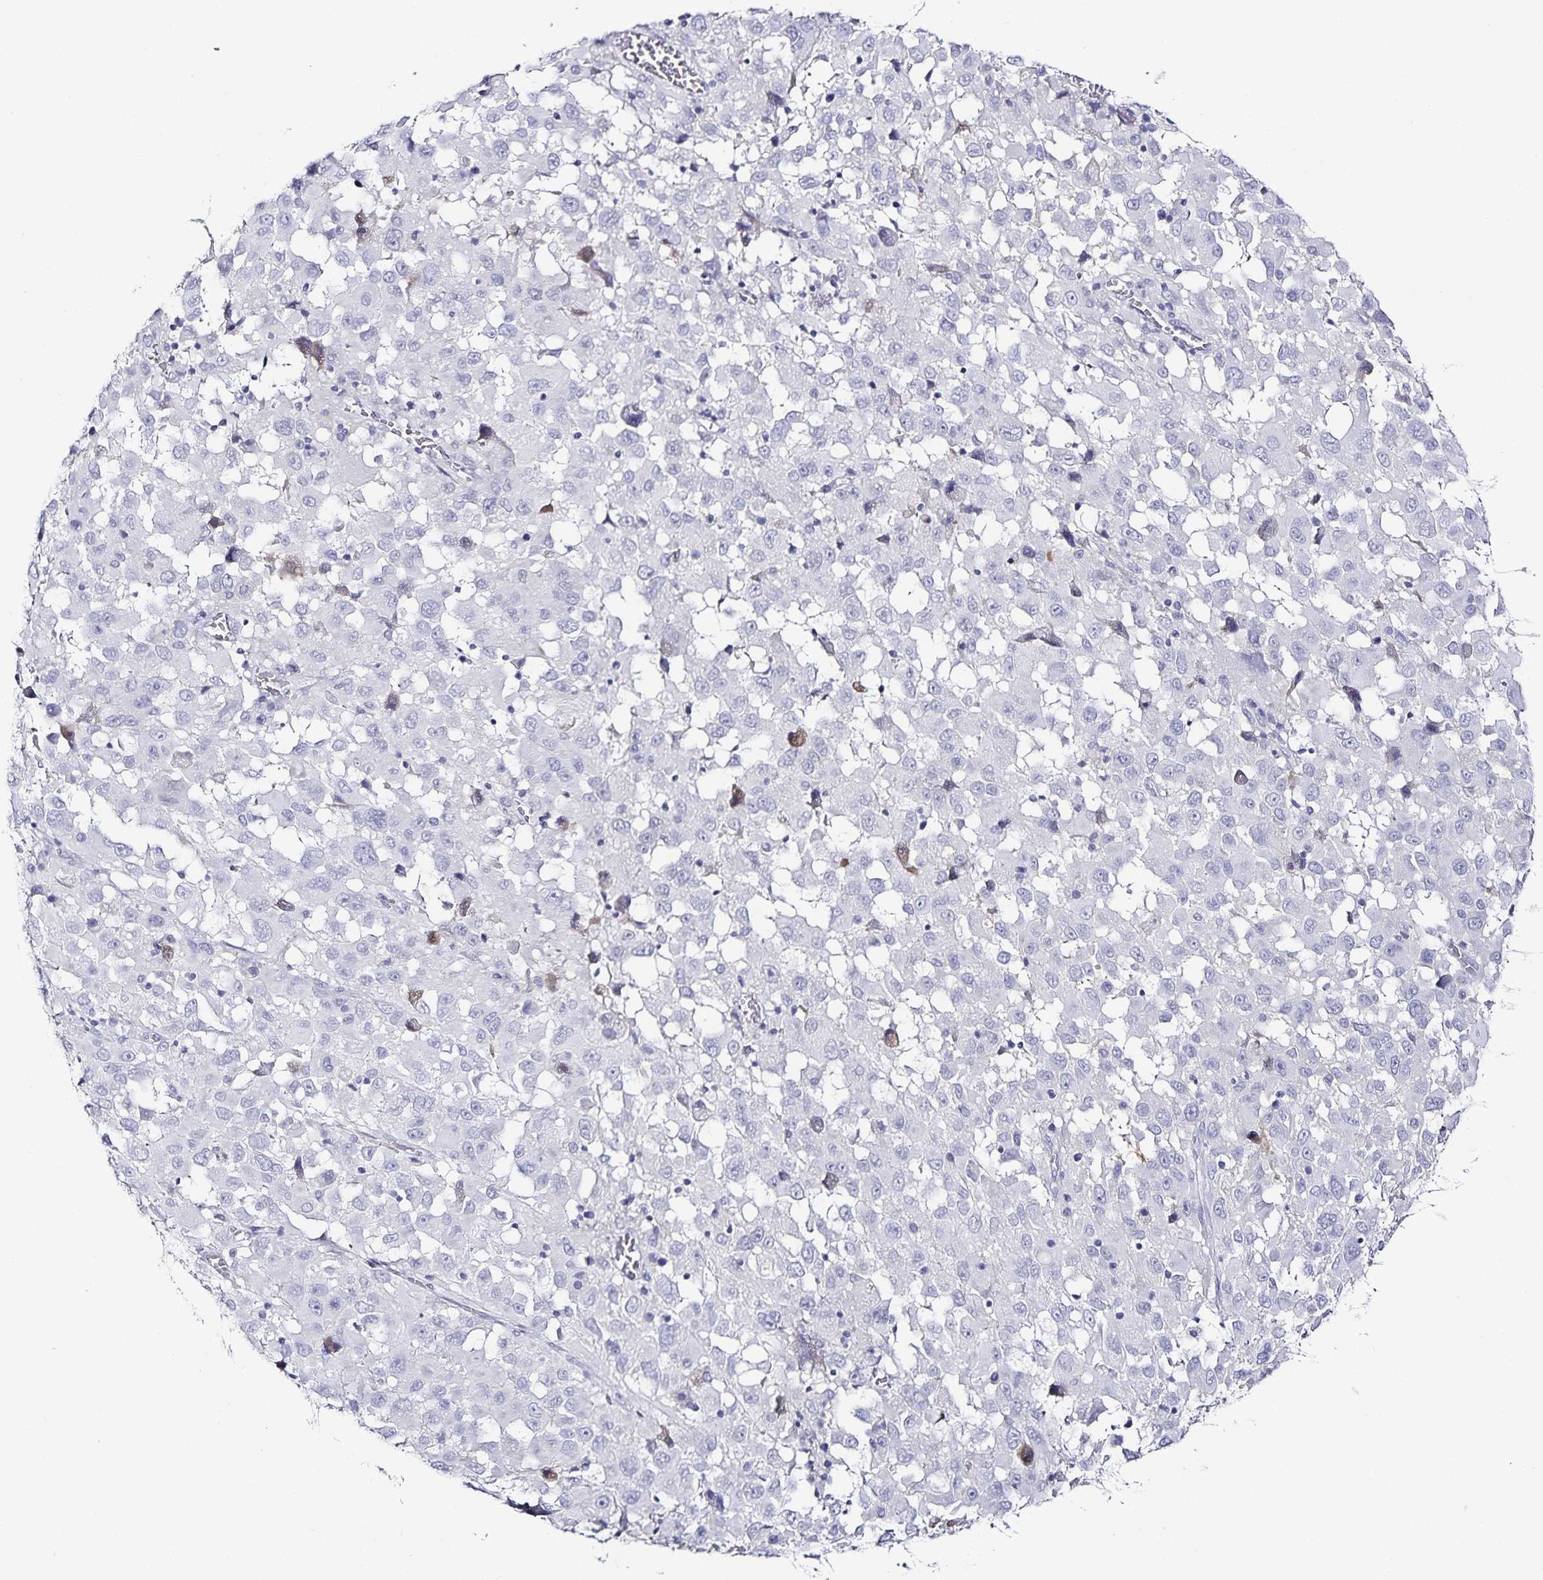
{"staining": {"intensity": "negative", "quantity": "none", "location": "none"}, "tissue": "melanoma", "cell_type": "Tumor cells", "image_type": "cancer", "snomed": [{"axis": "morphology", "description": "Malignant melanoma, Metastatic site"}, {"axis": "topography", "description": "Soft tissue"}], "caption": "IHC histopathology image of human melanoma stained for a protein (brown), which exhibits no positivity in tumor cells.", "gene": "TTR", "patient": {"sex": "male", "age": 50}}